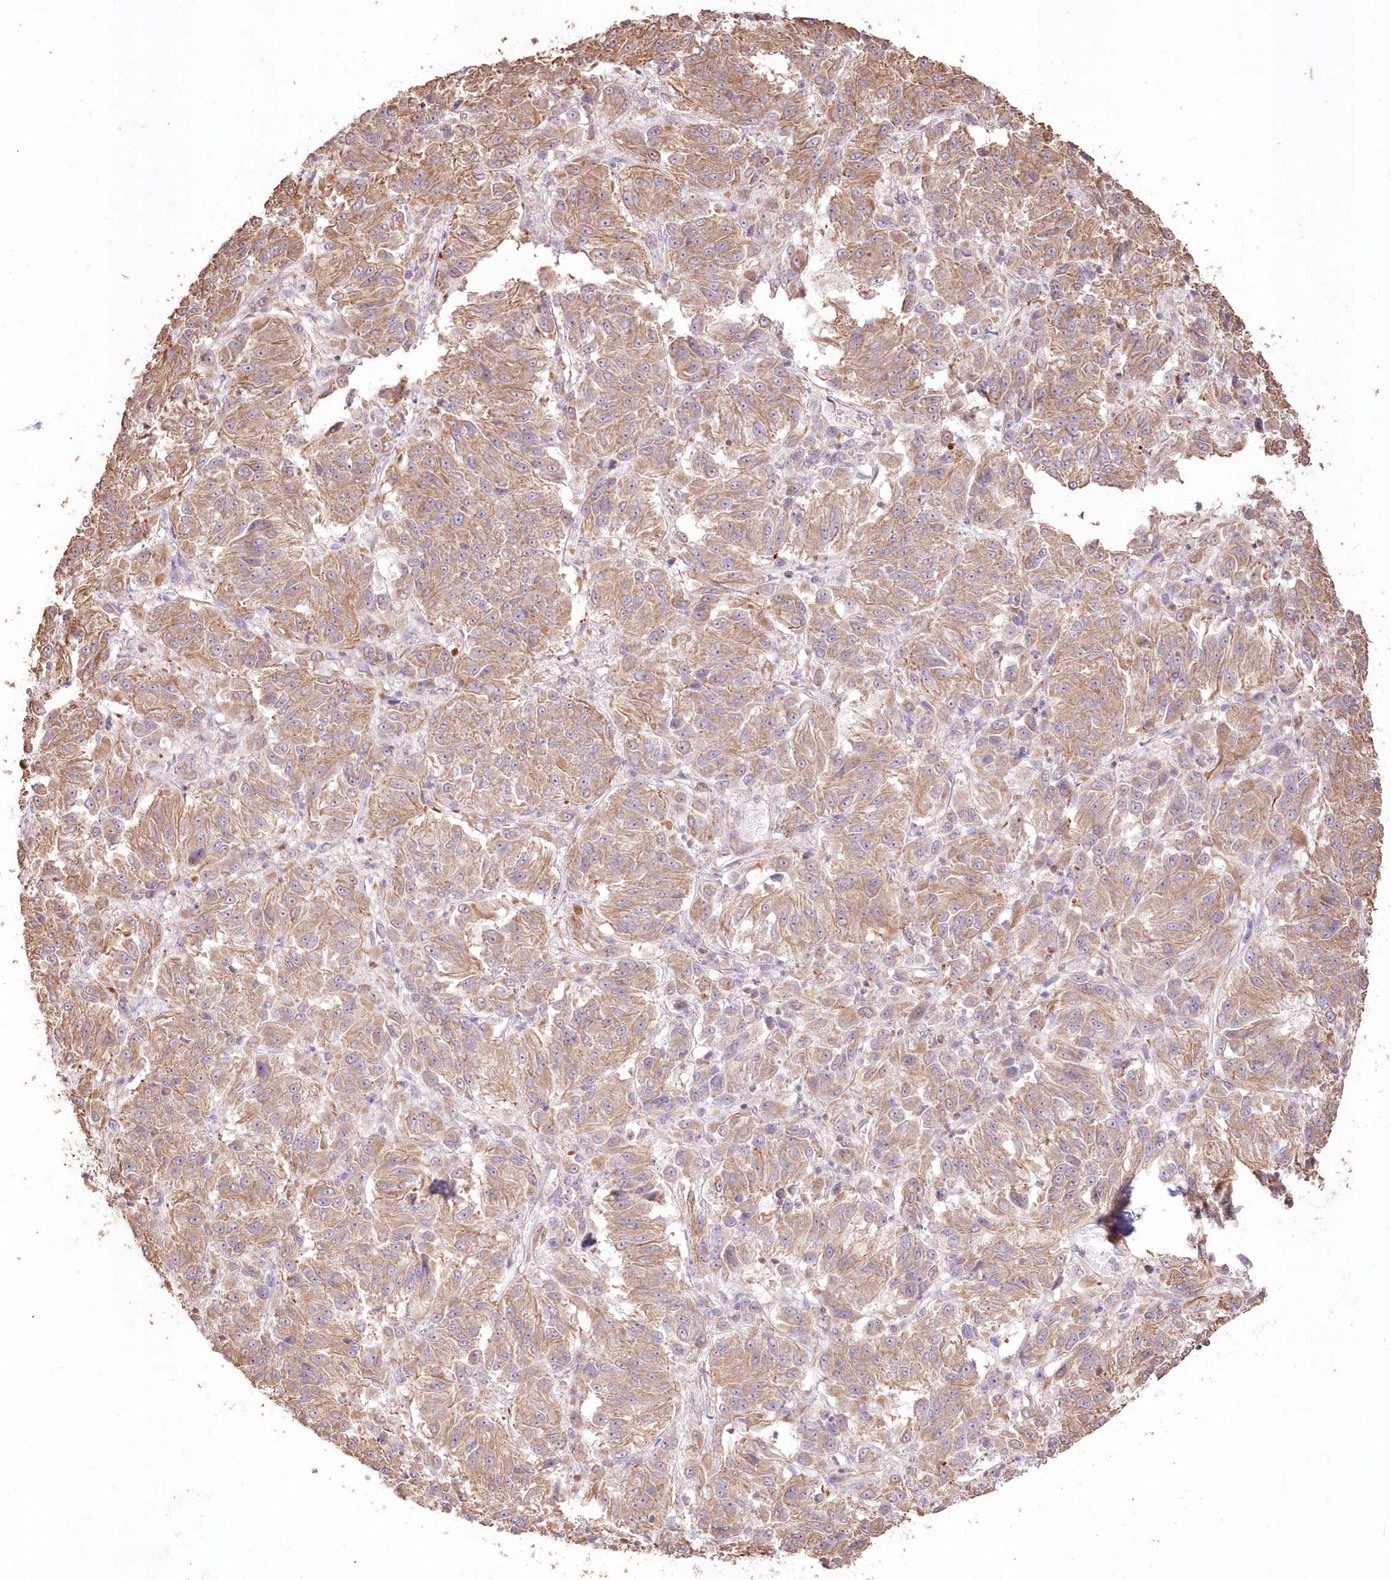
{"staining": {"intensity": "weak", "quantity": ">75%", "location": "cytoplasmic/membranous"}, "tissue": "melanoma", "cell_type": "Tumor cells", "image_type": "cancer", "snomed": [{"axis": "morphology", "description": "Malignant melanoma, Metastatic site"}, {"axis": "topography", "description": "Lung"}], "caption": "This image exhibits IHC staining of melanoma, with low weak cytoplasmic/membranous expression in about >75% of tumor cells.", "gene": "STK17B", "patient": {"sex": "male", "age": 64}}